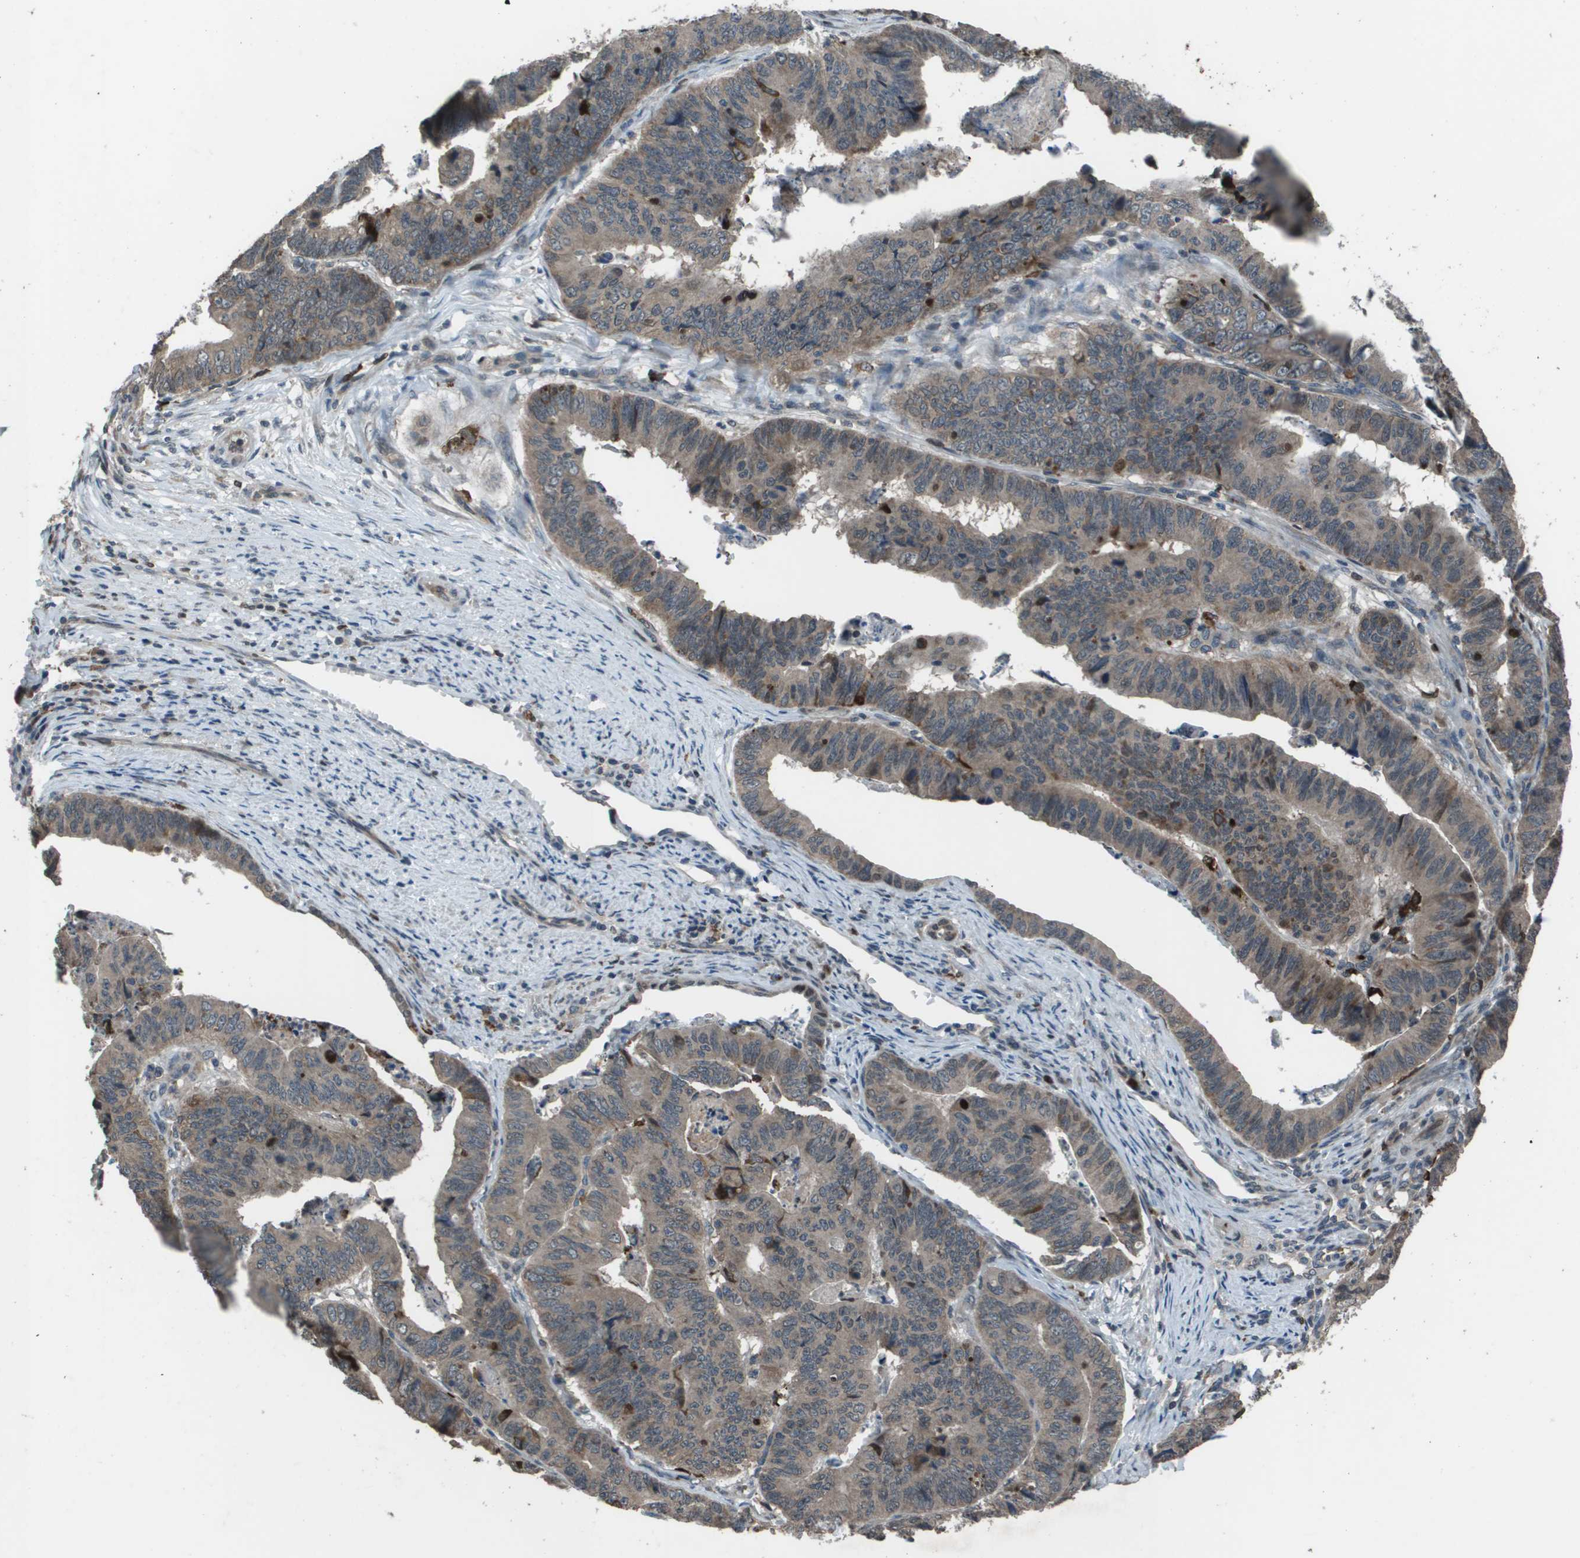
{"staining": {"intensity": "weak", "quantity": "25%-75%", "location": "cytoplasmic/membranous"}, "tissue": "stomach cancer", "cell_type": "Tumor cells", "image_type": "cancer", "snomed": [{"axis": "morphology", "description": "Adenocarcinoma, NOS"}, {"axis": "topography", "description": "Stomach, lower"}], "caption": "Immunohistochemistry staining of stomach adenocarcinoma, which shows low levels of weak cytoplasmic/membranous expression in approximately 25%-75% of tumor cells indicating weak cytoplasmic/membranous protein staining. The staining was performed using DAB (brown) for protein detection and nuclei were counterstained in hematoxylin (blue).", "gene": "GOSR2", "patient": {"sex": "male", "age": 77}}